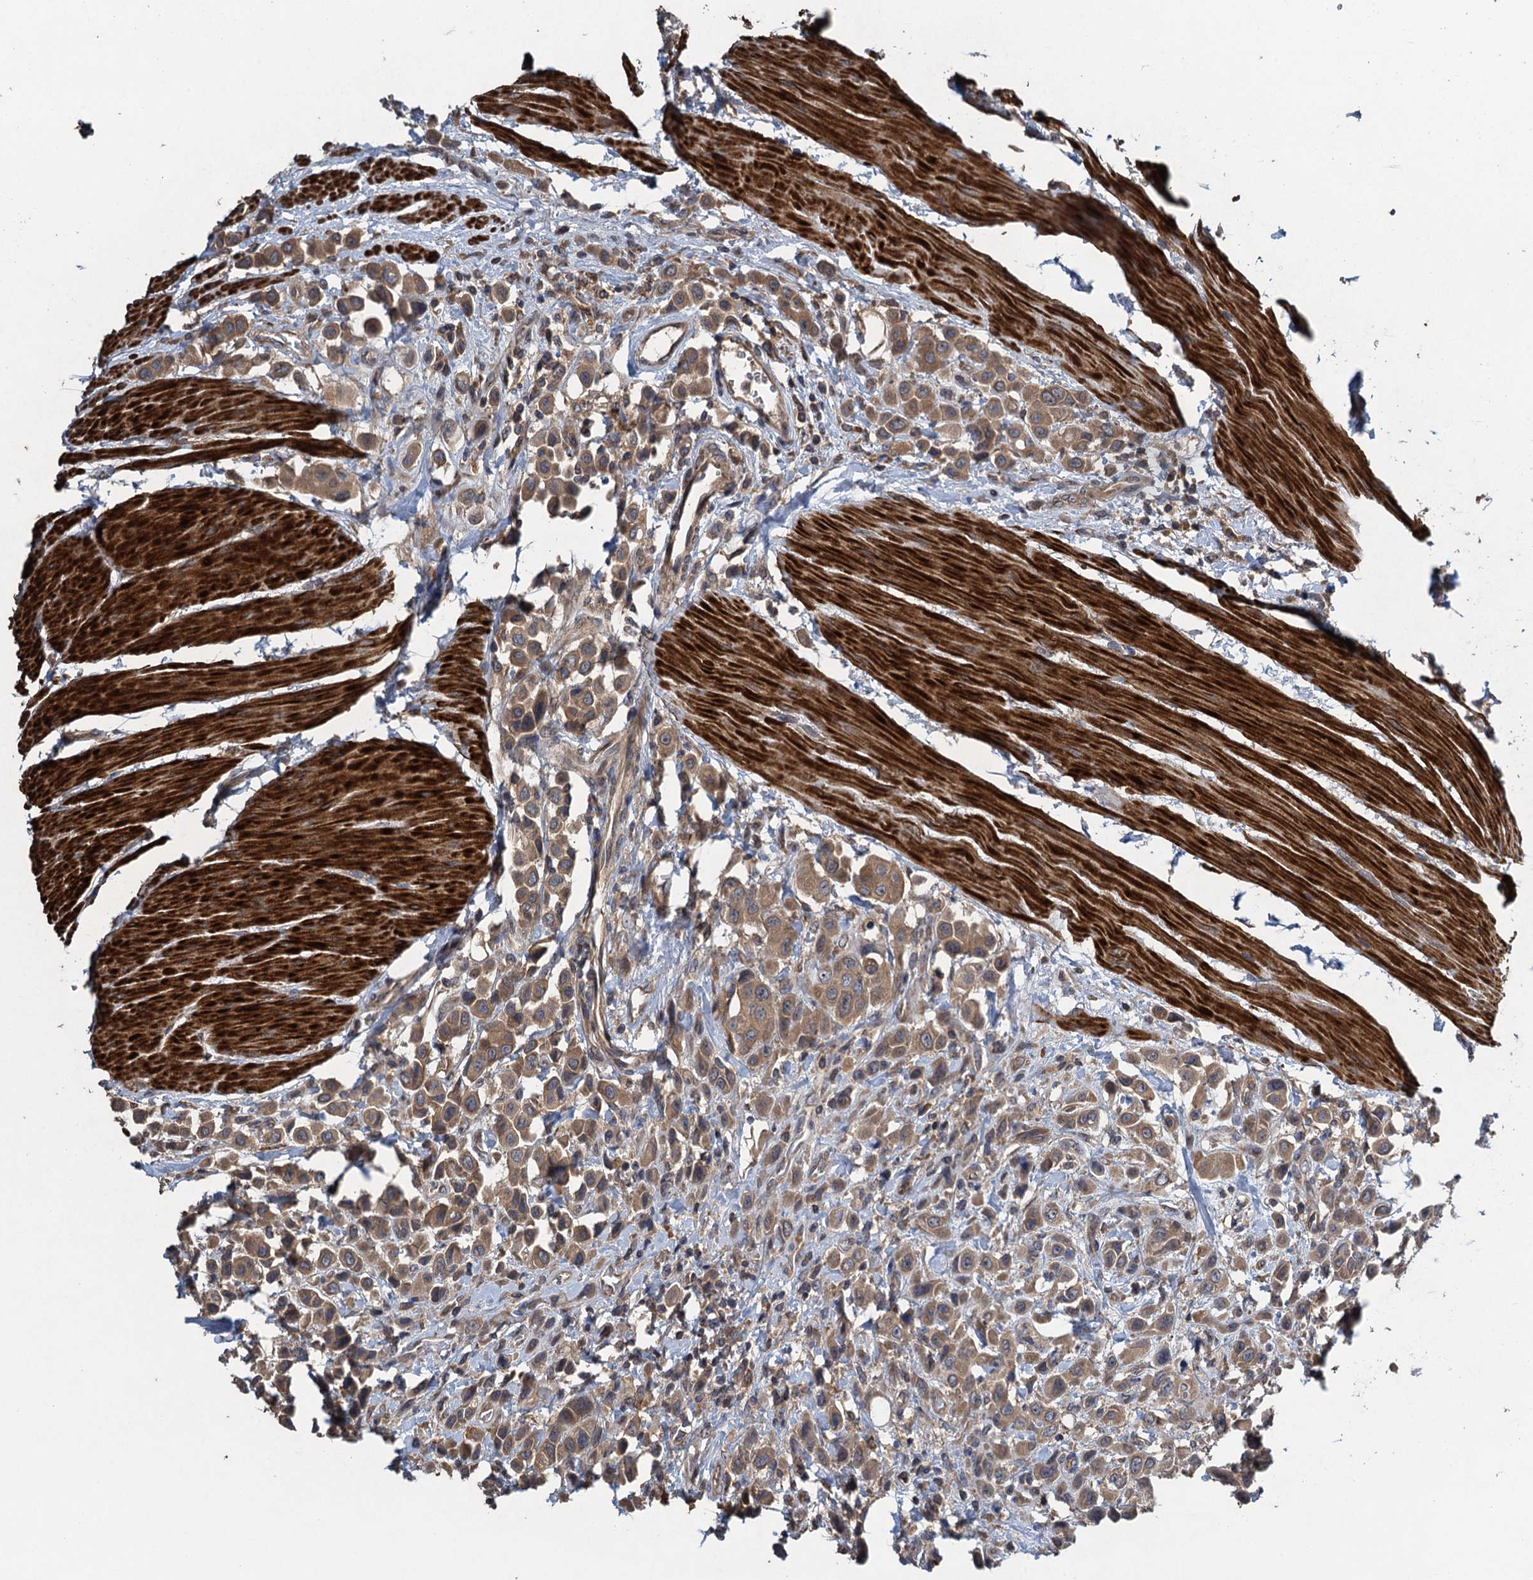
{"staining": {"intensity": "moderate", "quantity": ">75%", "location": "cytoplasmic/membranous"}, "tissue": "urothelial cancer", "cell_type": "Tumor cells", "image_type": "cancer", "snomed": [{"axis": "morphology", "description": "Urothelial carcinoma, High grade"}, {"axis": "topography", "description": "Urinary bladder"}], "caption": "This histopathology image displays immunohistochemistry staining of urothelial cancer, with medium moderate cytoplasmic/membranous expression in about >75% of tumor cells.", "gene": "CNTN5", "patient": {"sex": "male", "age": 50}}